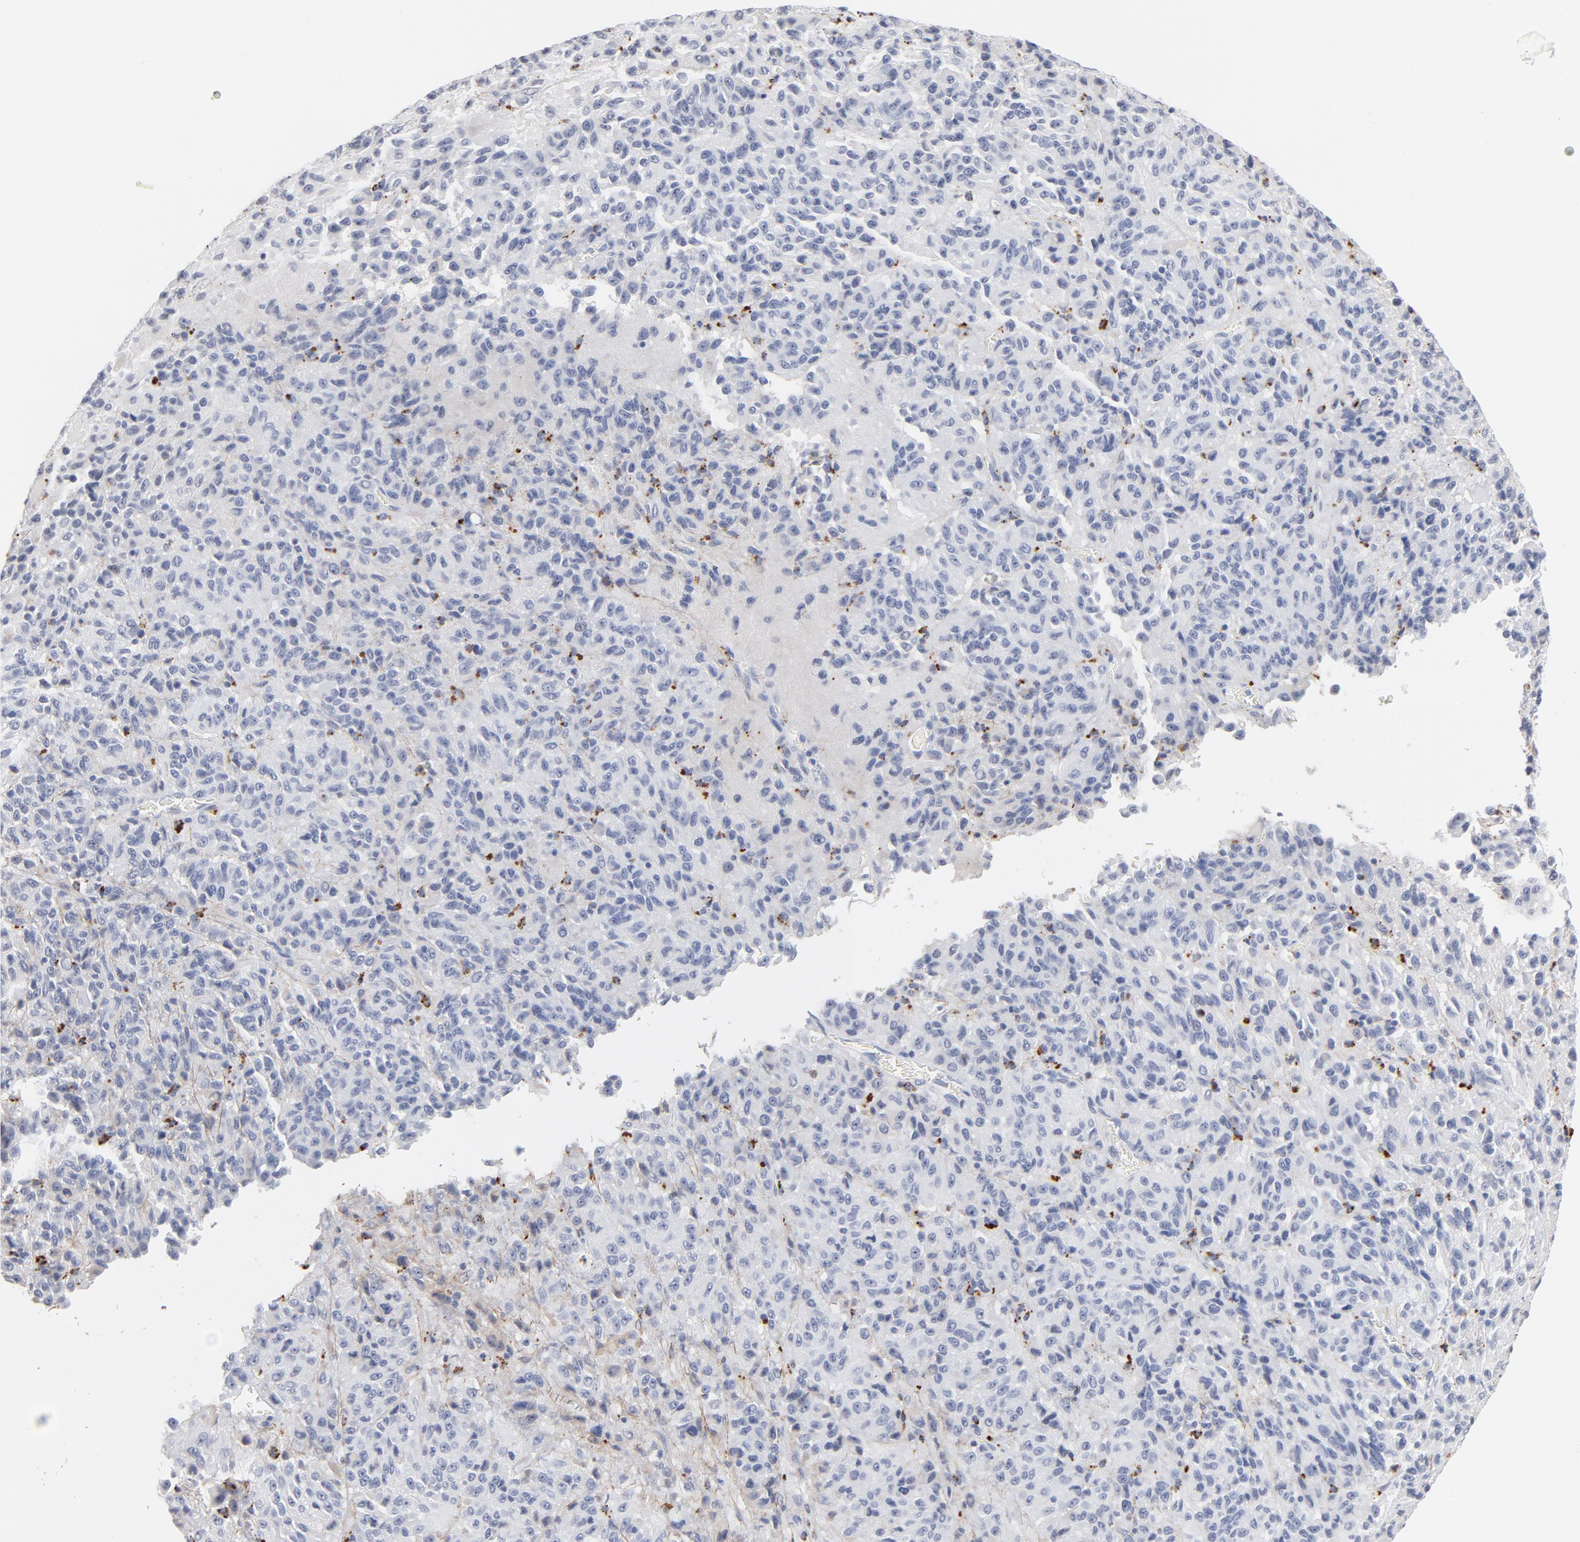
{"staining": {"intensity": "strong", "quantity": "<25%", "location": "cytoplasmic/membranous"}, "tissue": "melanoma", "cell_type": "Tumor cells", "image_type": "cancer", "snomed": [{"axis": "morphology", "description": "Malignant melanoma, Metastatic site"}, {"axis": "topography", "description": "Lung"}], "caption": "Malignant melanoma (metastatic site) stained with a brown dye displays strong cytoplasmic/membranous positive staining in approximately <25% of tumor cells.", "gene": "LTBP2", "patient": {"sex": "male", "age": 64}}